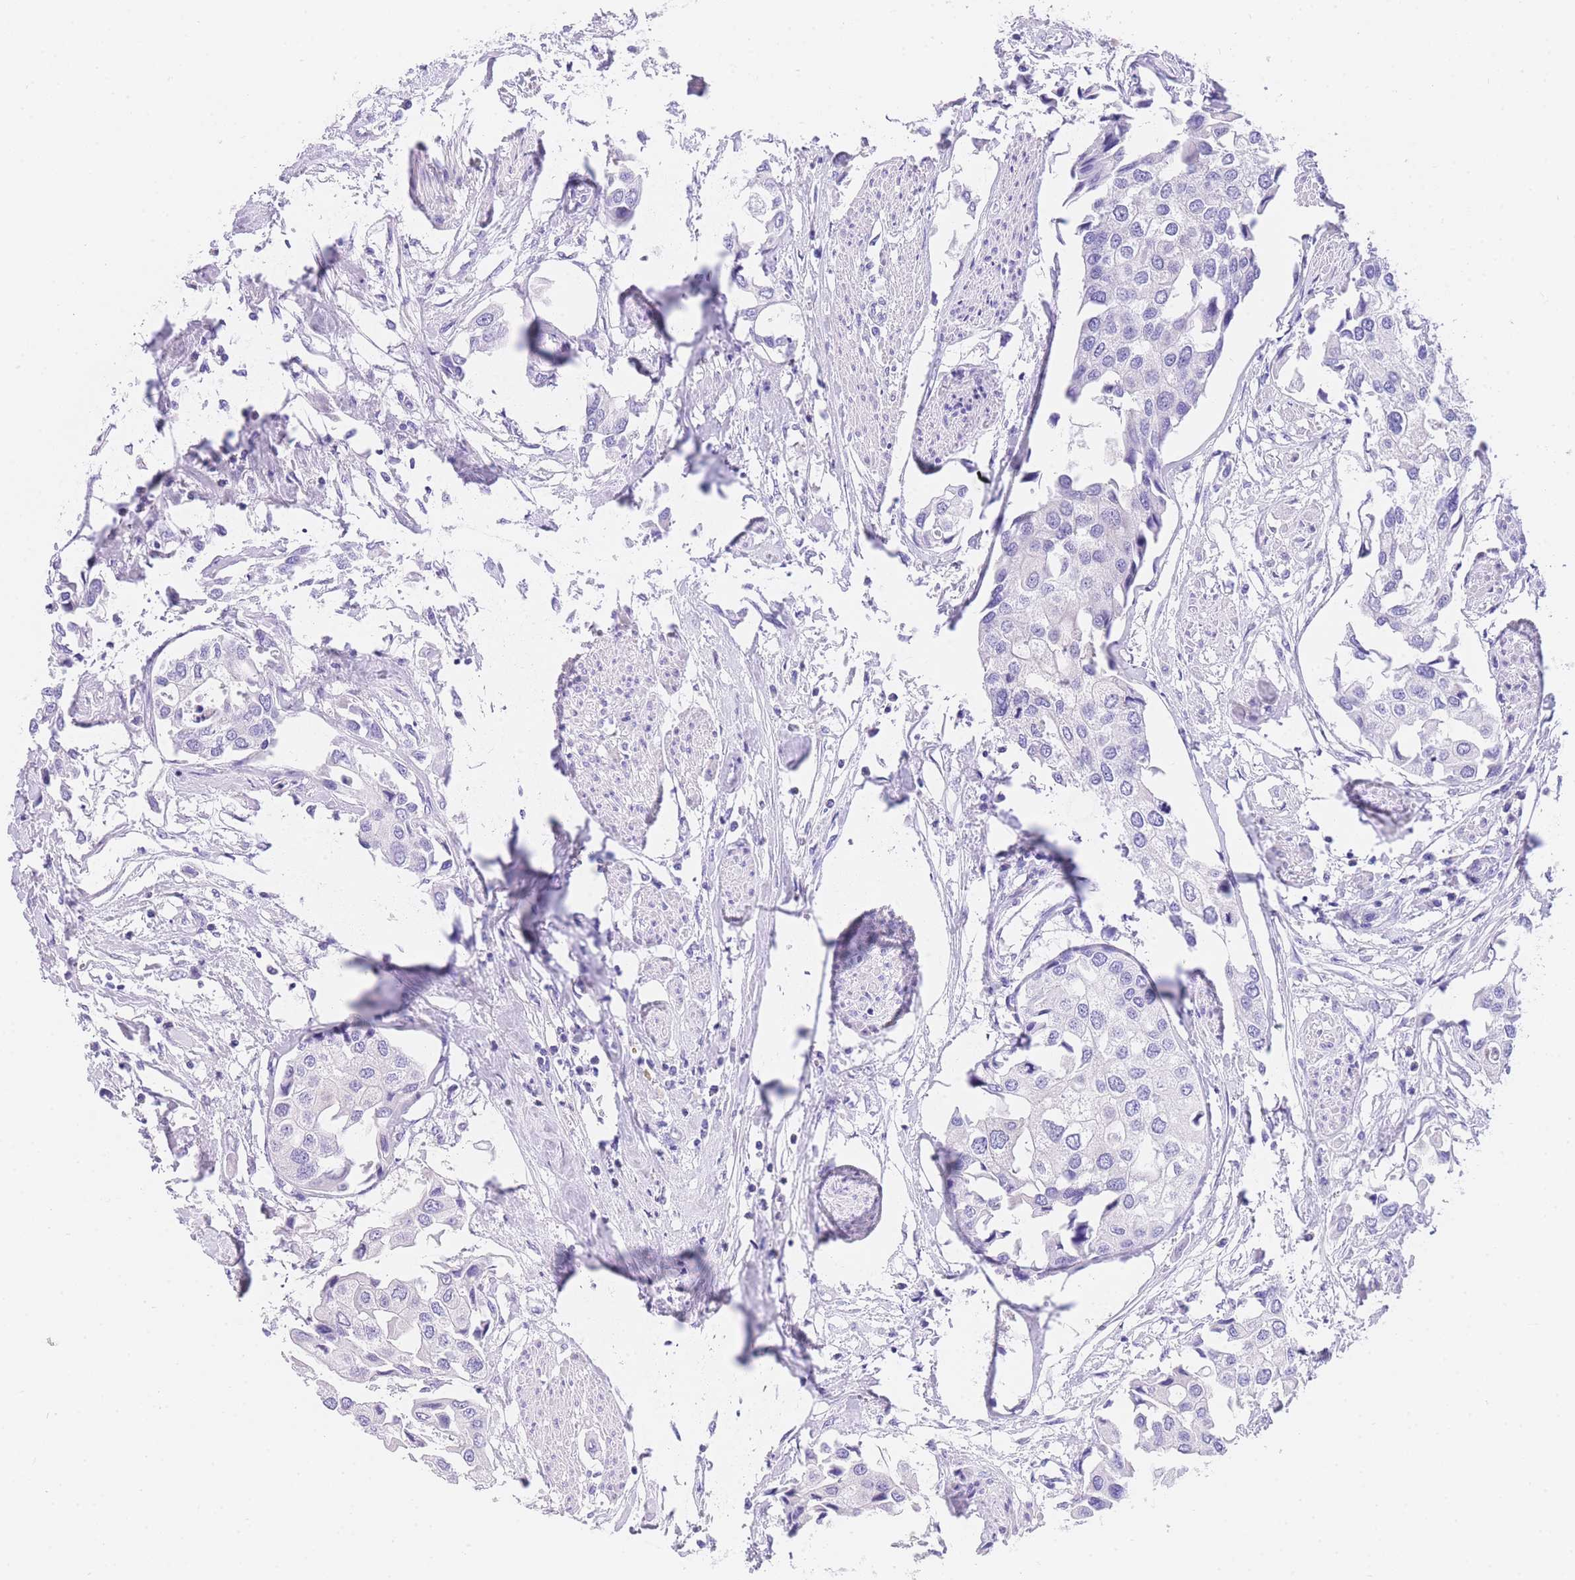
{"staining": {"intensity": "negative", "quantity": "none", "location": "none"}, "tissue": "urothelial cancer", "cell_type": "Tumor cells", "image_type": "cancer", "snomed": [{"axis": "morphology", "description": "Urothelial carcinoma, High grade"}, {"axis": "topography", "description": "Urinary bladder"}], "caption": "Immunohistochemistry (IHC) image of neoplastic tissue: urothelial carcinoma (high-grade) stained with DAB (3,3'-diaminobenzidine) shows no significant protein expression in tumor cells. (Stains: DAB IHC with hematoxylin counter stain, Microscopy: brightfield microscopy at high magnification).", "gene": "NKD2", "patient": {"sex": "male", "age": 64}}